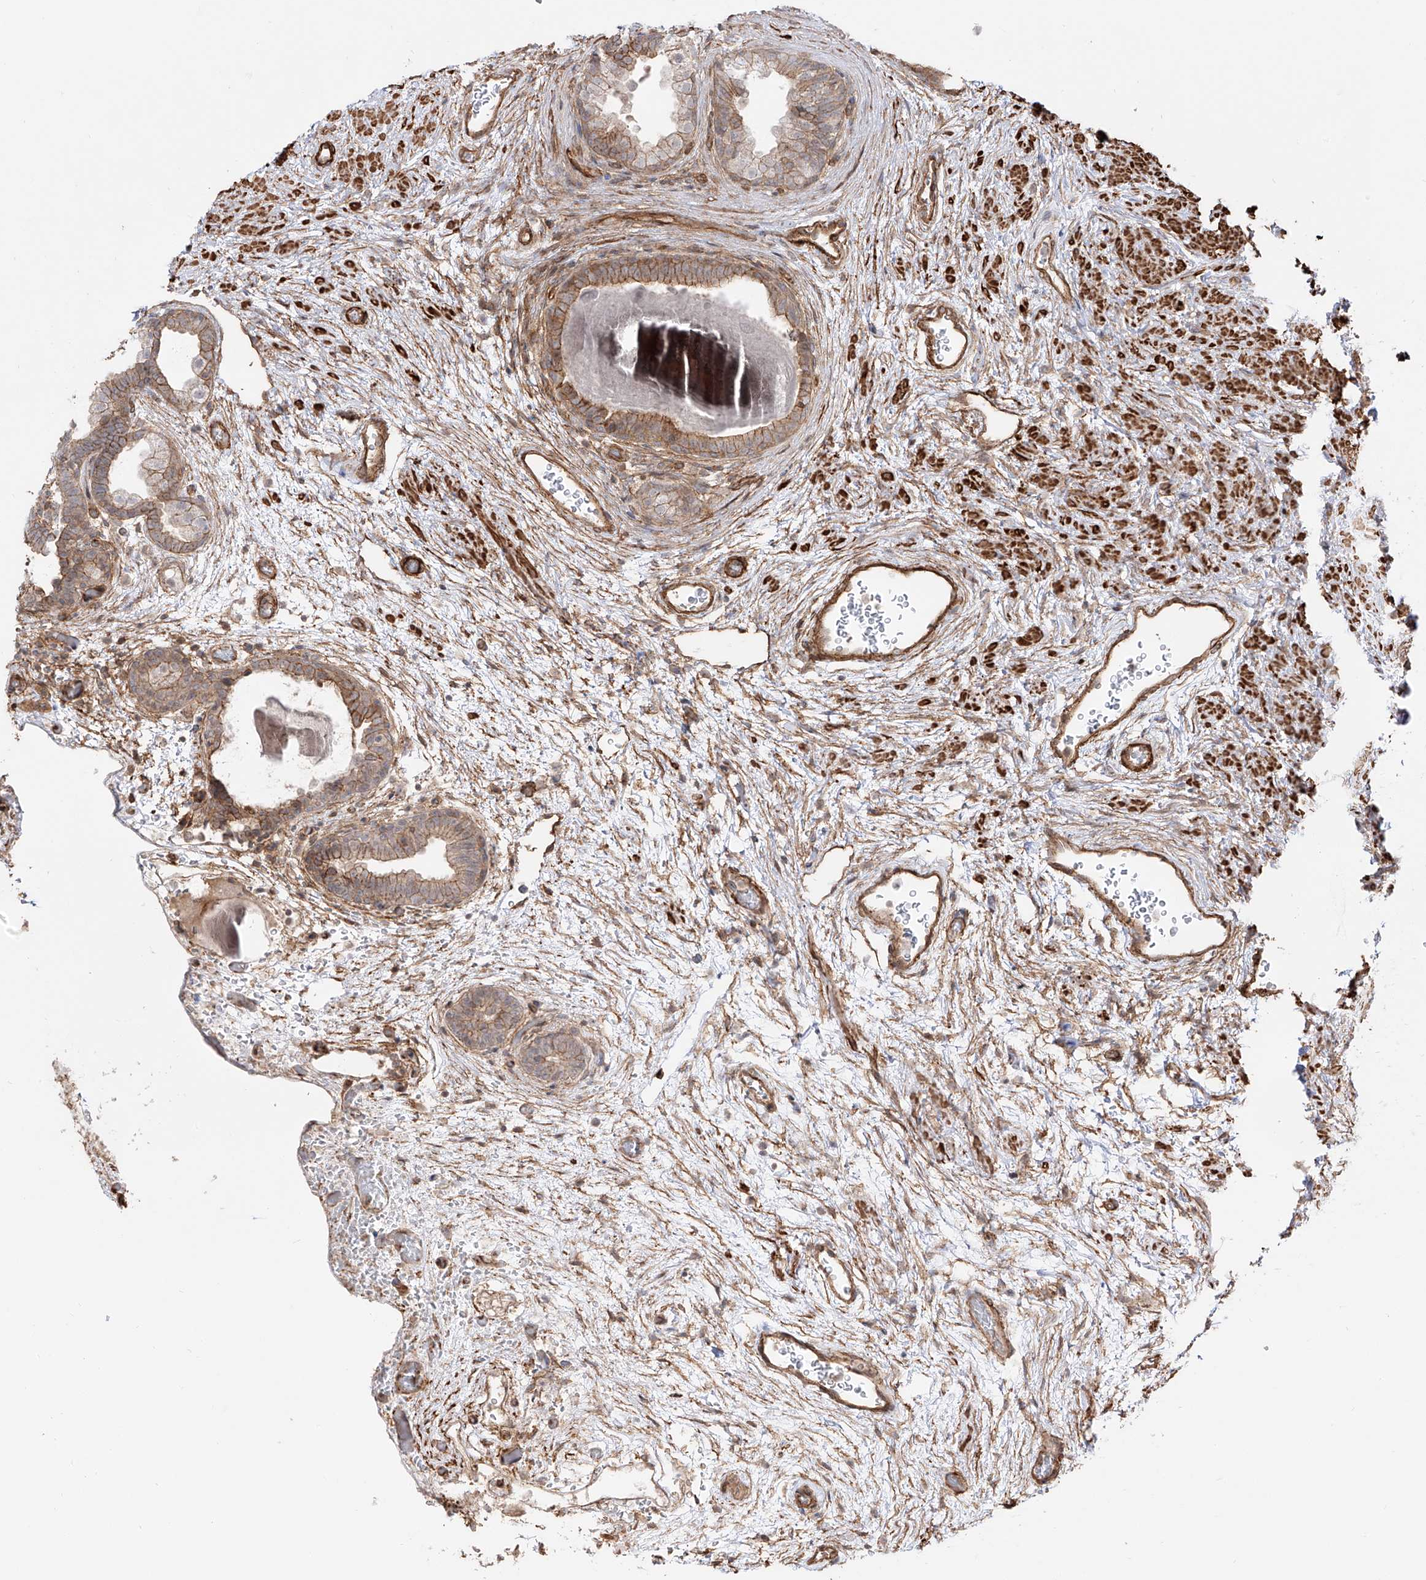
{"staining": {"intensity": "moderate", "quantity": "<25%", "location": "cytoplasmic/membranous"}, "tissue": "prostate", "cell_type": "Glandular cells", "image_type": "normal", "snomed": [{"axis": "morphology", "description": "Normal tissue, NOS"}, {"axis": "topography", "description": "Prostate"}], "caption": "High-magnification brightfield microscopy of normal prostate stained with DAB (brown) and counterstained with hematoxylin (blue). glandular cells exhibit moderate cytoplasmic/membranous expression is appreciated in approximately<25% of cells. The protein of interest is shown in brown color, while the nuclei are stained blue.", "gene": "ZNF180", "patient": {"sex": "male", "age": 48}}